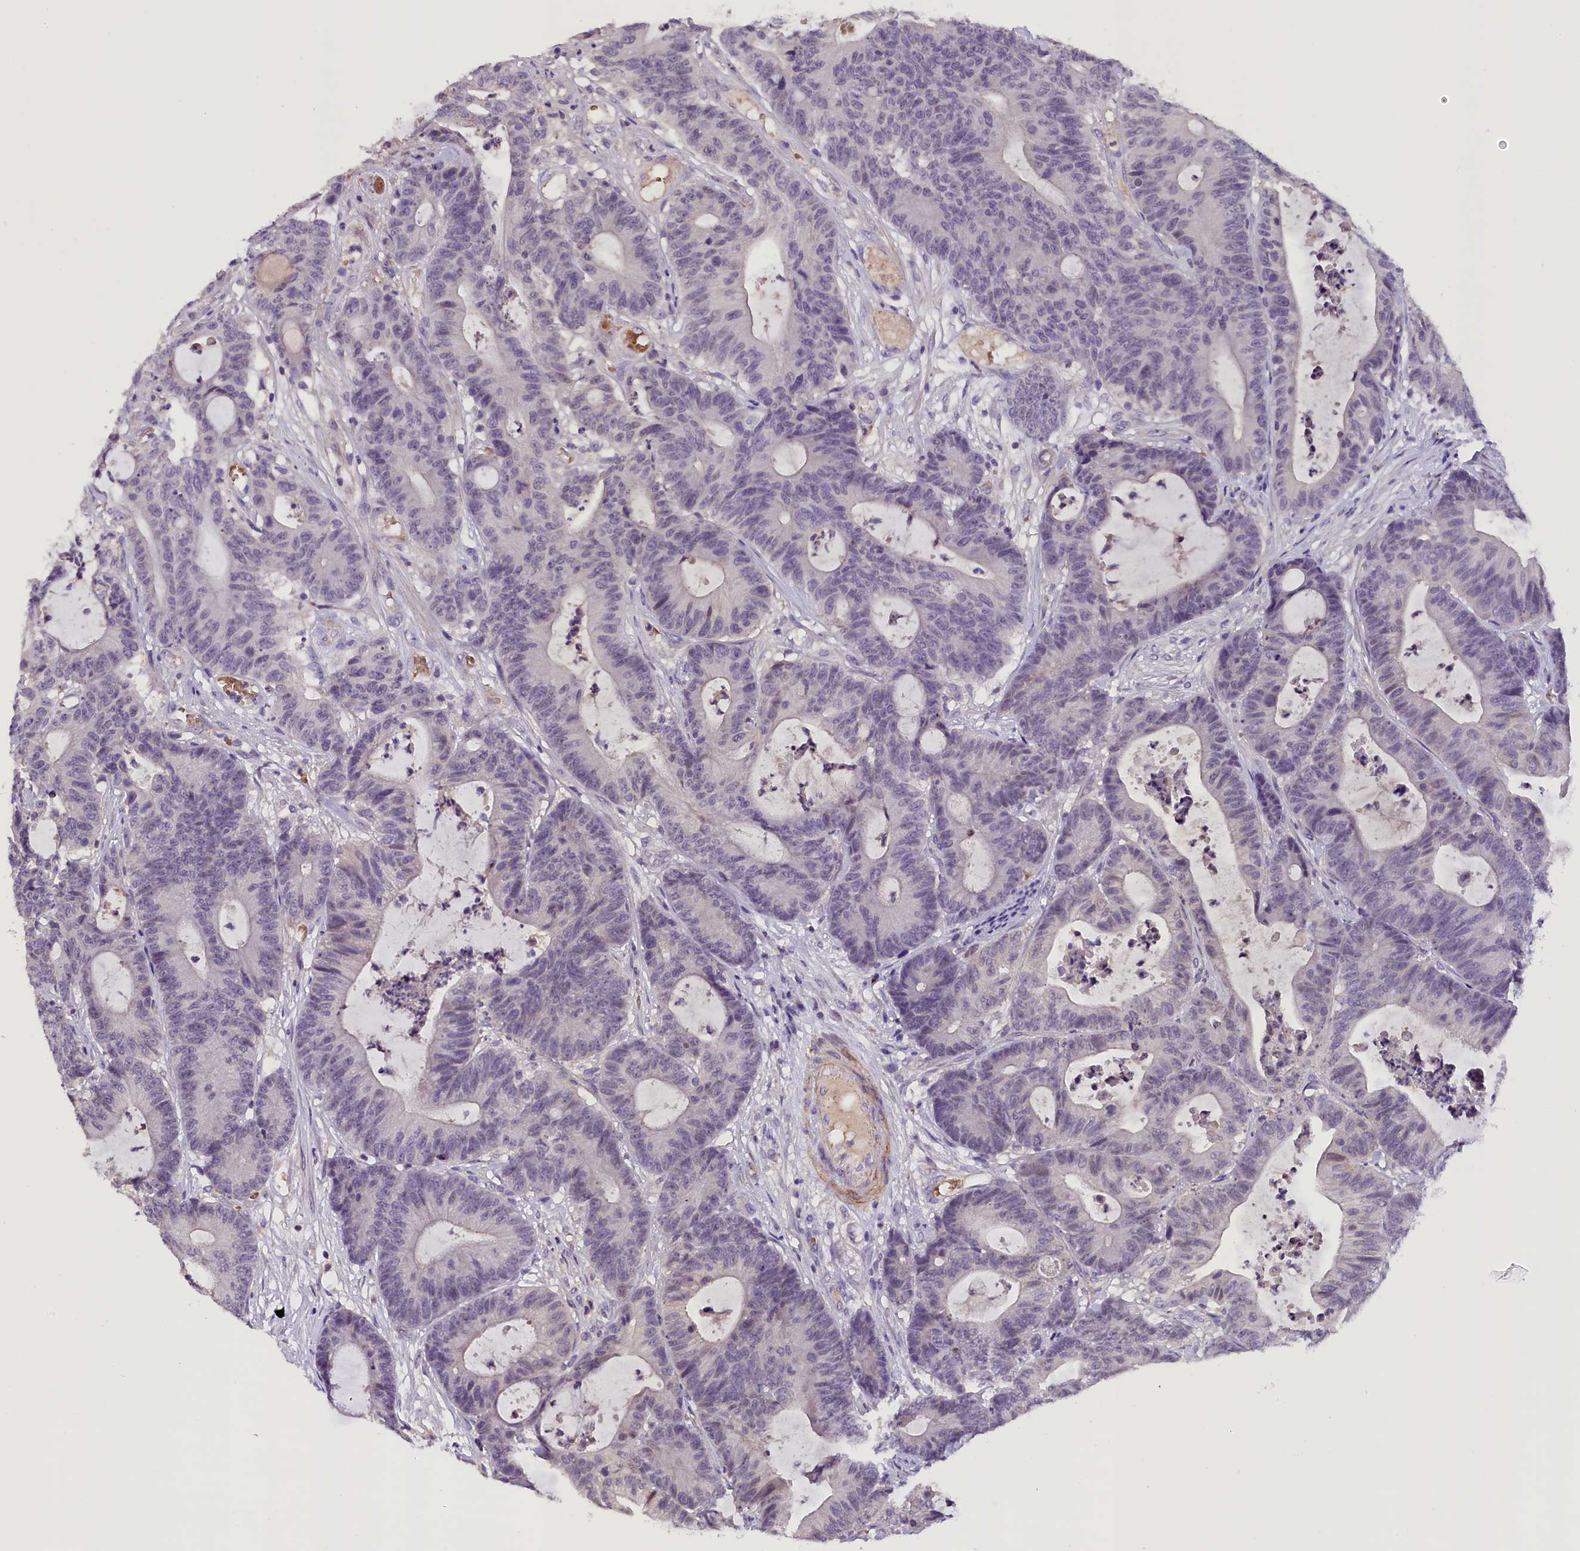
{"staining": {"intensity": "negative", "quantity": "none", "location": "none"}, "tissue": "colorectal cancer", "cell_type": "Tumor cells", "image_type": "cancer", "snomed": [{"axis": "morphology", "description": "Adenocarcinoma, NOS"}, {"axis": "topography", "description": "Colon"}], "caption": "Tumor cells show no significant protein positivity in colorectal cancer. The staining is performed using DAB (3,3'-diaminobenzidine) brown chromogen with nuclei counter-stained in using hematoxylin.", "gene": "MEX3B", "patient": {"sex": "female", "age": 84}}